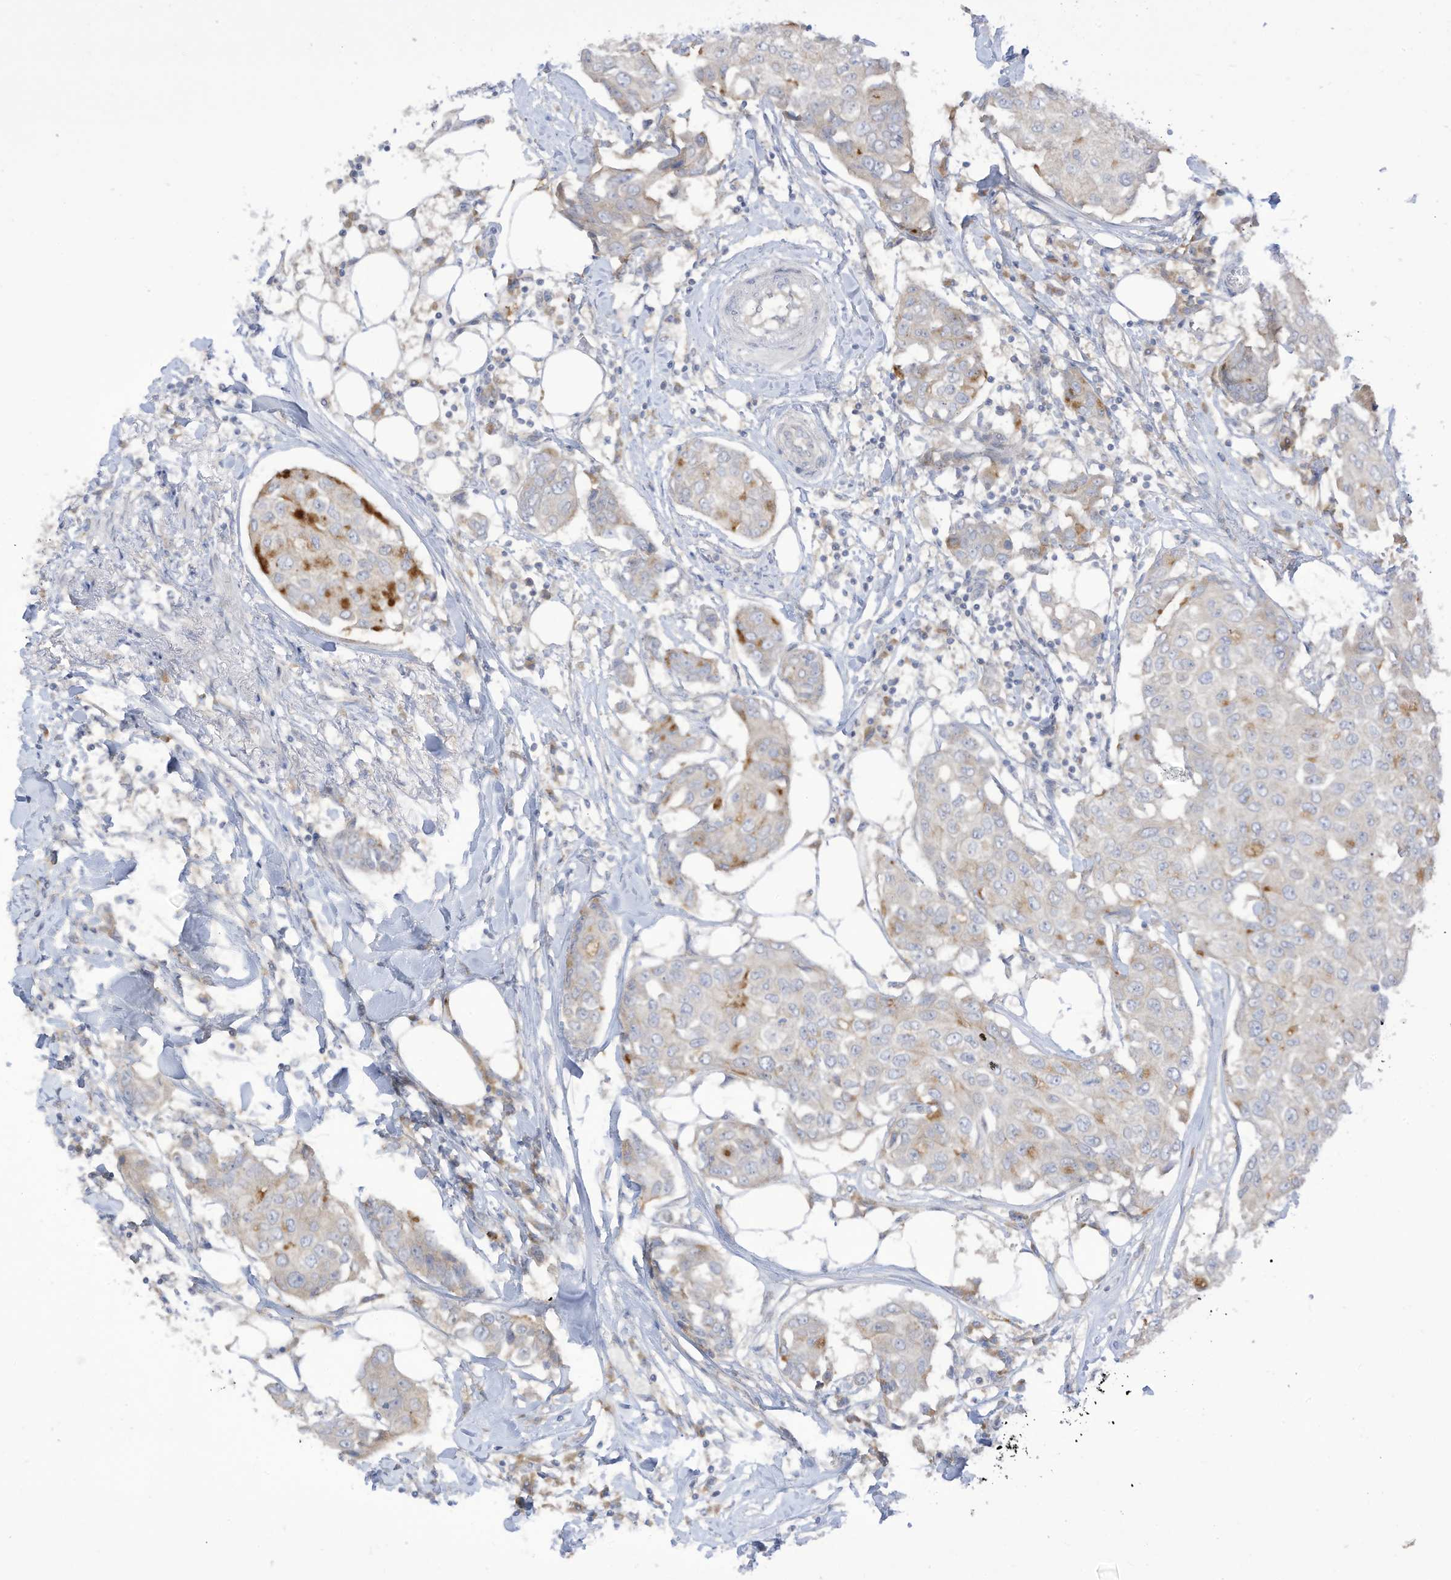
{"staining": {"intensity": "weak", "quantity": "<25%", "location": "cytoplasmic/membranous"}, "tissue": "breast cancer", "cell_type": "Tumor cells", "image_type": "cancer", "snomed": [{"axis": "morphology", "description": "Duct carcinoma"}, {"axis": "topography", "description": "Breast"}], "caption": "Breast cancer was stained to show a protein in brown. There is no significant expression in tumor cells.", "gene": "LRRN2", "patient": {"sex": "female", "age": 80}}